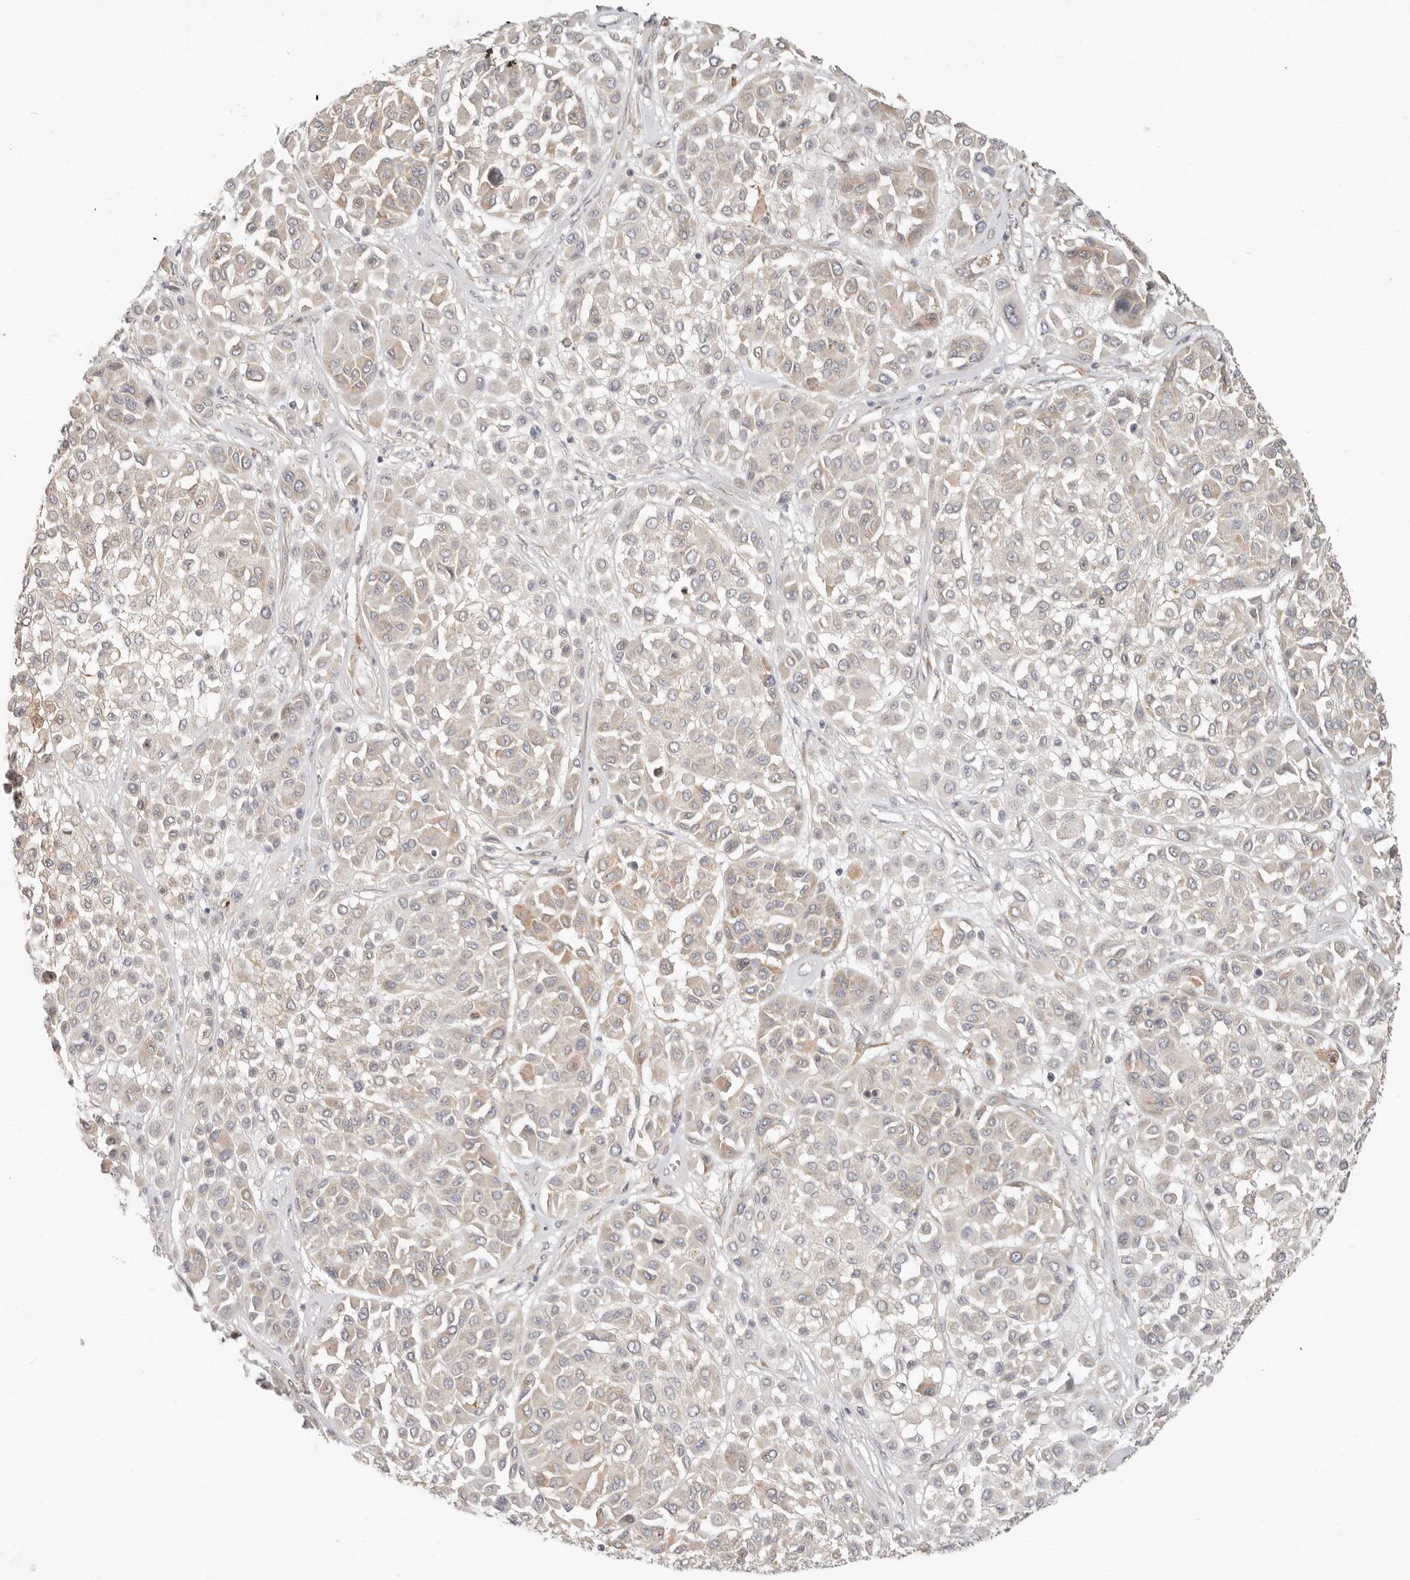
{"staining": {"intensity": "weak", "quantity": "<25%", "location": "cytoplasmic/membranous"}, "tissue": "melanoma", "cell_type": "Tumor cells", "image_type": "cancer", "snomed": [{"axis": "morphology", "description": "Malignant melanoma, Metastatic site"}, {"axis": "topography", "description": "Soft tissue"}], "caption": "Immunohistochemistry of human malignant melanoma (metastatic site) reveals no expression in tumor cells. (DAB (3,3'-diaminobenzidine) immunohistochemistry (IHC), high magnification).", "gene": "PABPC4", "patient": {"sex": "male", "age": 41}}